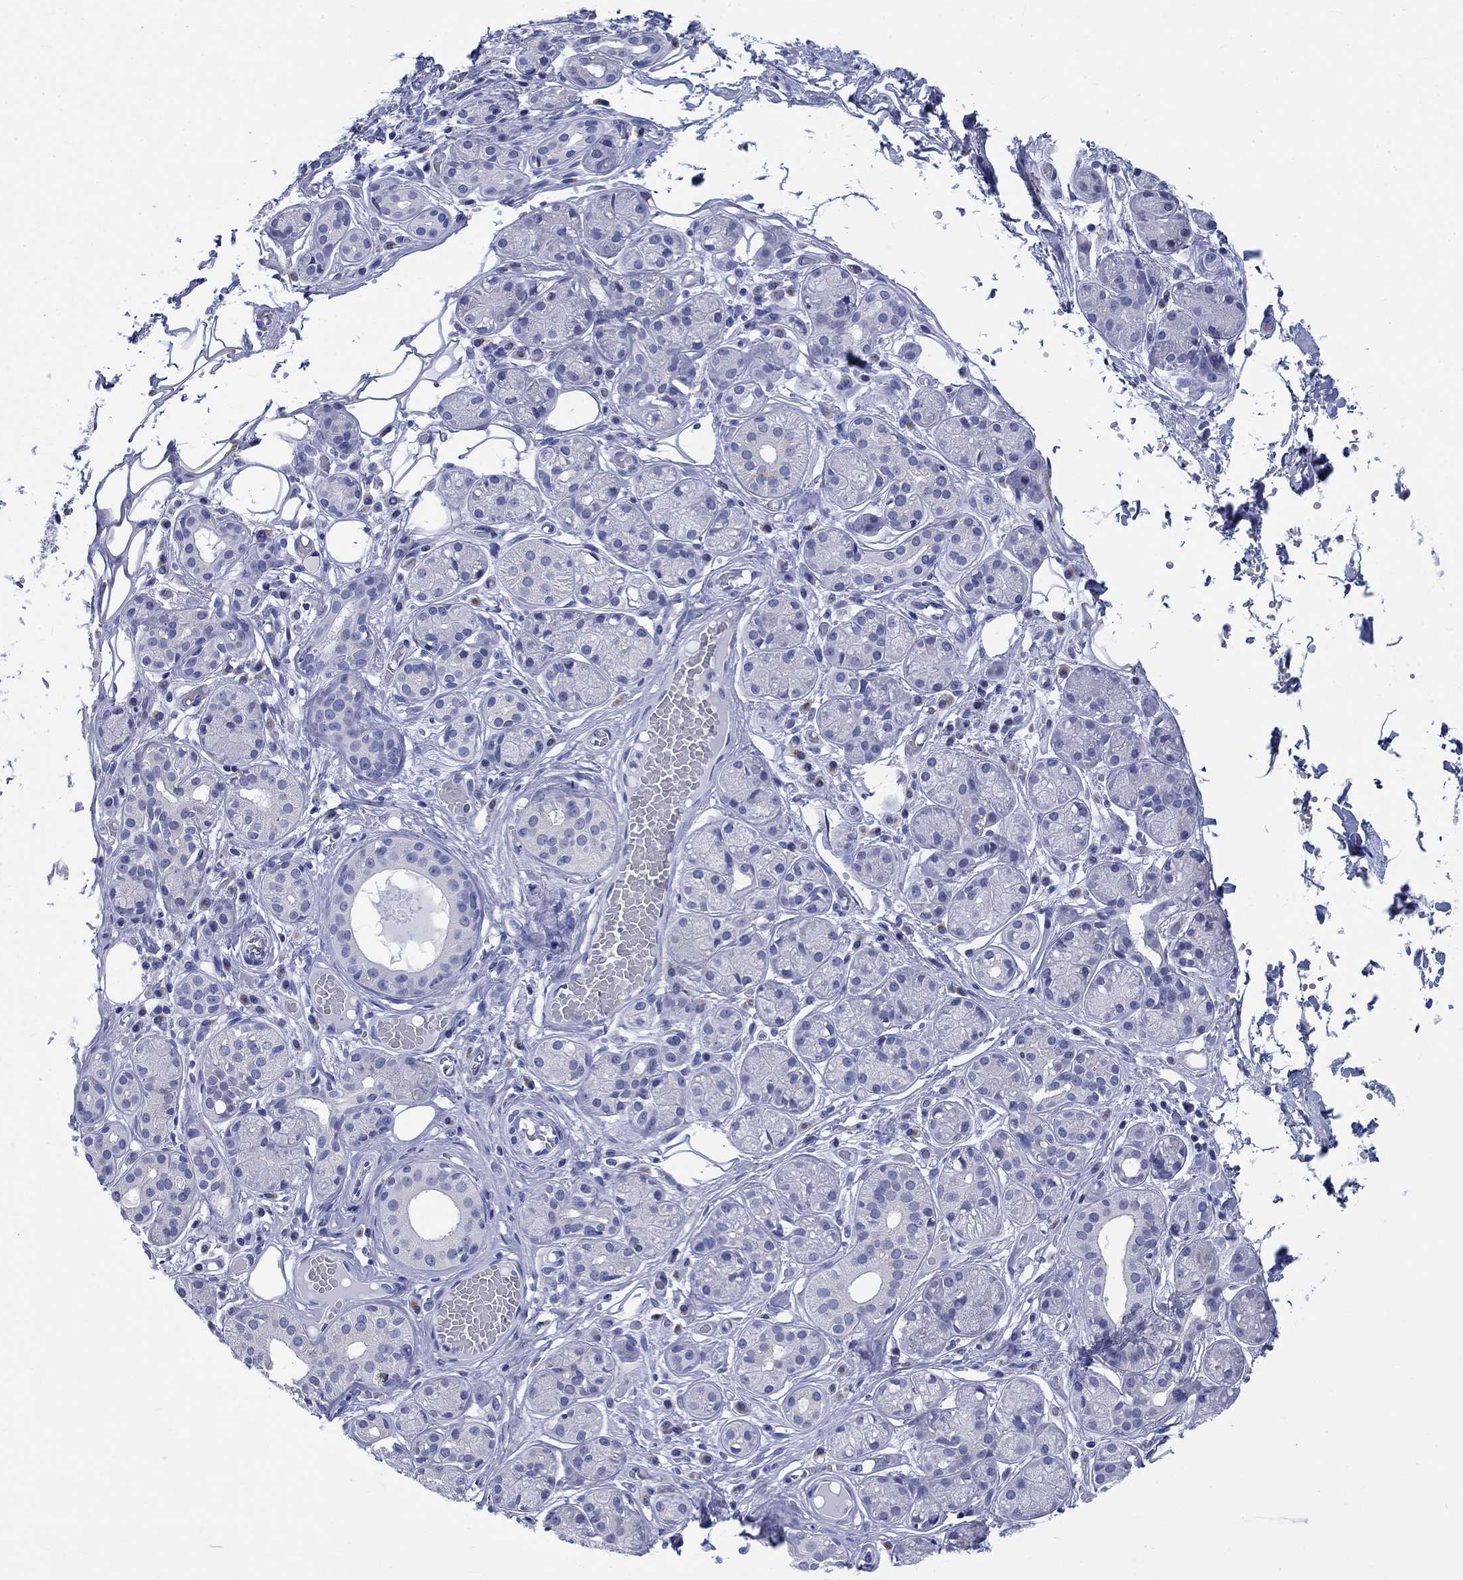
{"staining": {"intensity": "negative", "quantity": "none", "location": "none"}, "tissue": "salivary gland", "cell_type": "Glandular cells", "image_type": "normal", "snomed": [{"axis": "morphology", "description": "Normal tissue, NOS"}, {"axis": "topography", "description": "Salivary gland"}, {"axis": "topography", "description": "Peripheral nerve tissue"}], "caption": "High power microscopy histopathology image of an immunohistochemistry (IHC) histopathology image of benign salivary gland, revealing no significant expression in glandular cells.", "gene": "KRT76", "patient": {"sex": "male", "age": 71}}